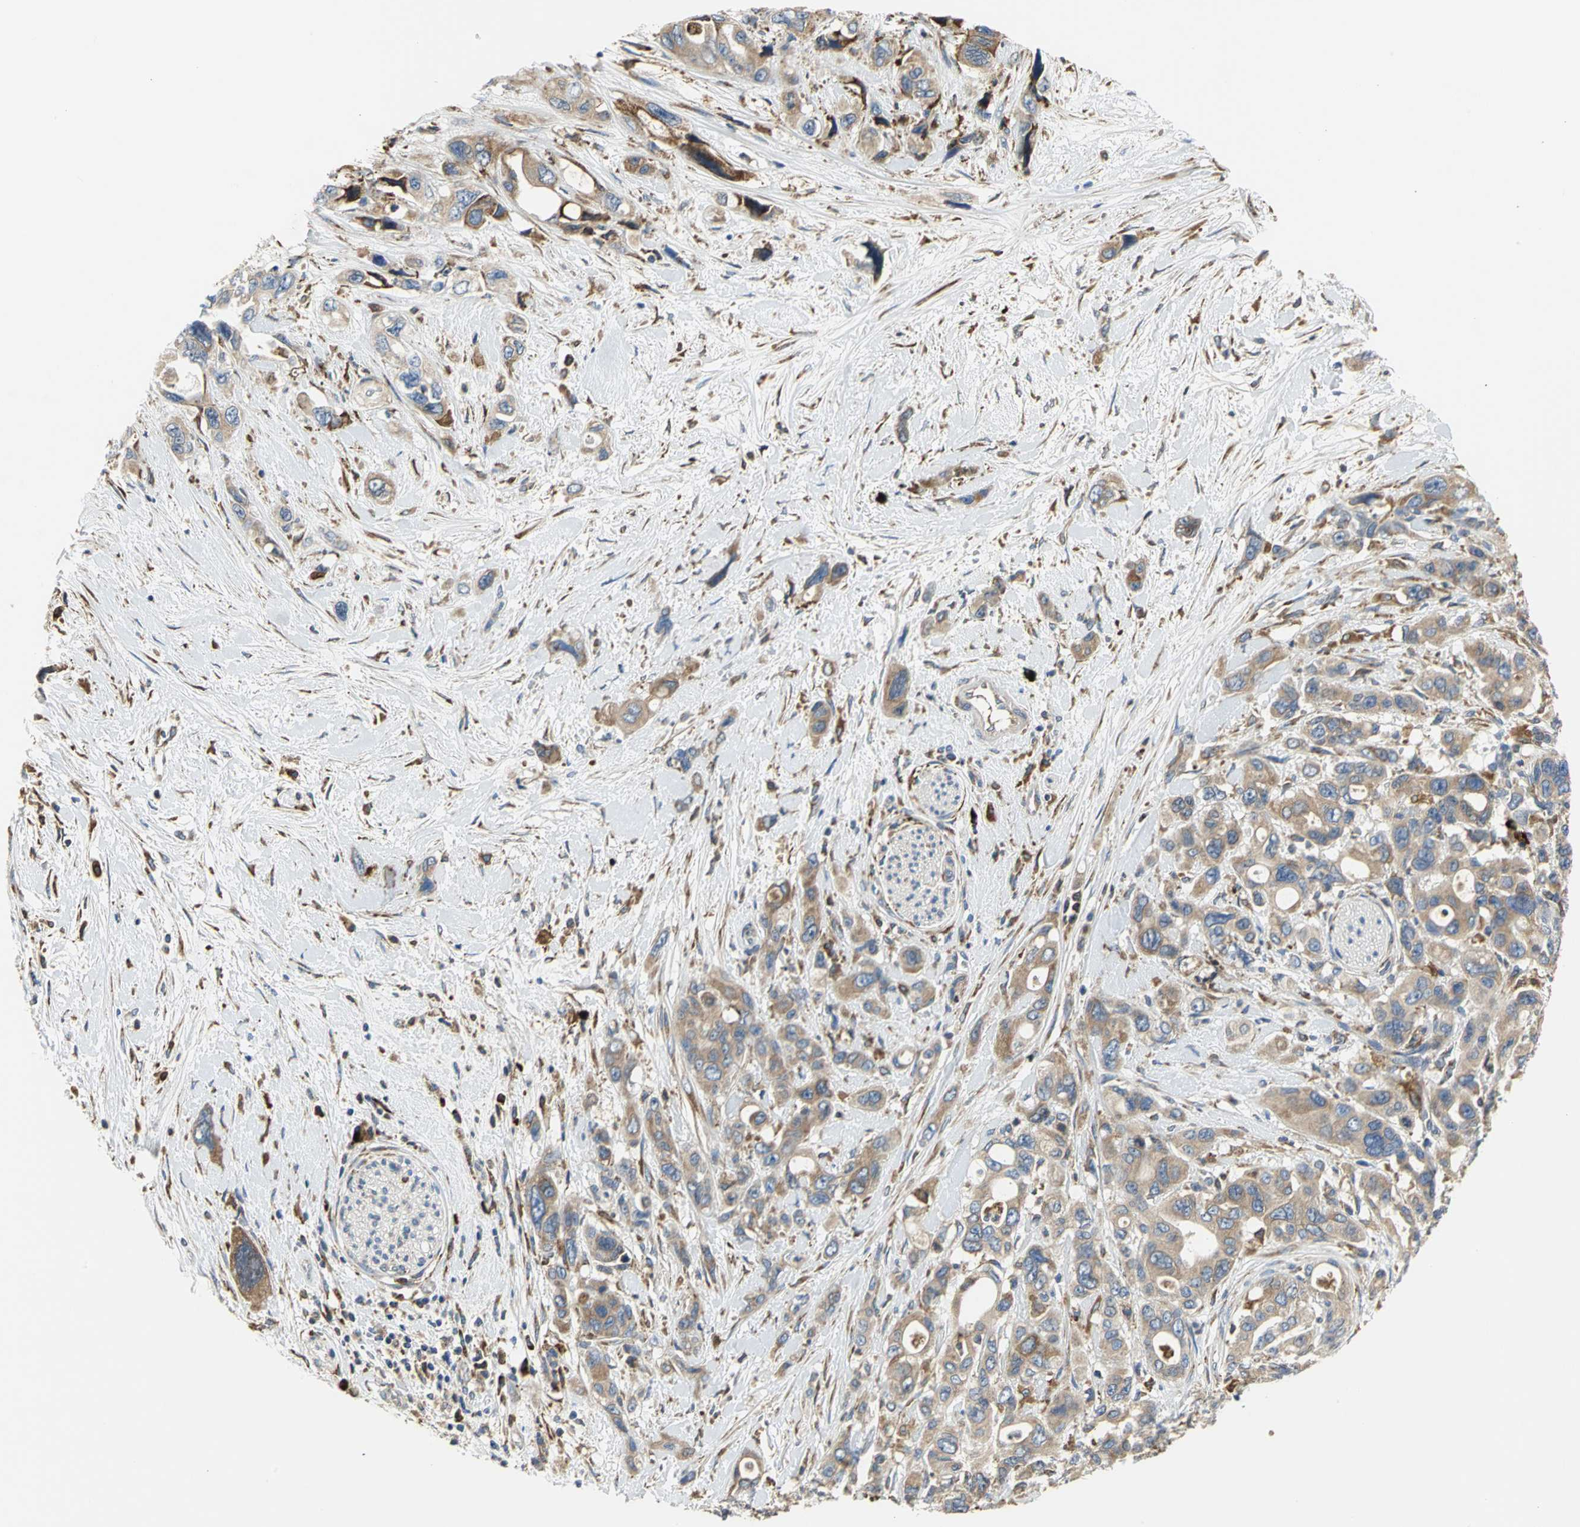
{"staining": {"intensity": "moderate", "quantity": ">75%", "location": "cytoplasmic/membranous"}, "tissue": "pancreatic cancer", "cell_type": "Tumor cells", "image_type": "cancer", "snomed": [{"axis": "morphology", "description": "Adenocarcinoma, NOS"}, {"axis": "topography", "description": "Pancreas"}], "caption": "Protein analysis of pancreatic adenocarcinoma tissue demonstrates moderate cytoplasmic/membranous expression in approximately >75% of tumor cells.", "gene": "SDF2L1", "patient": {"sex": "male", "age": 46}}